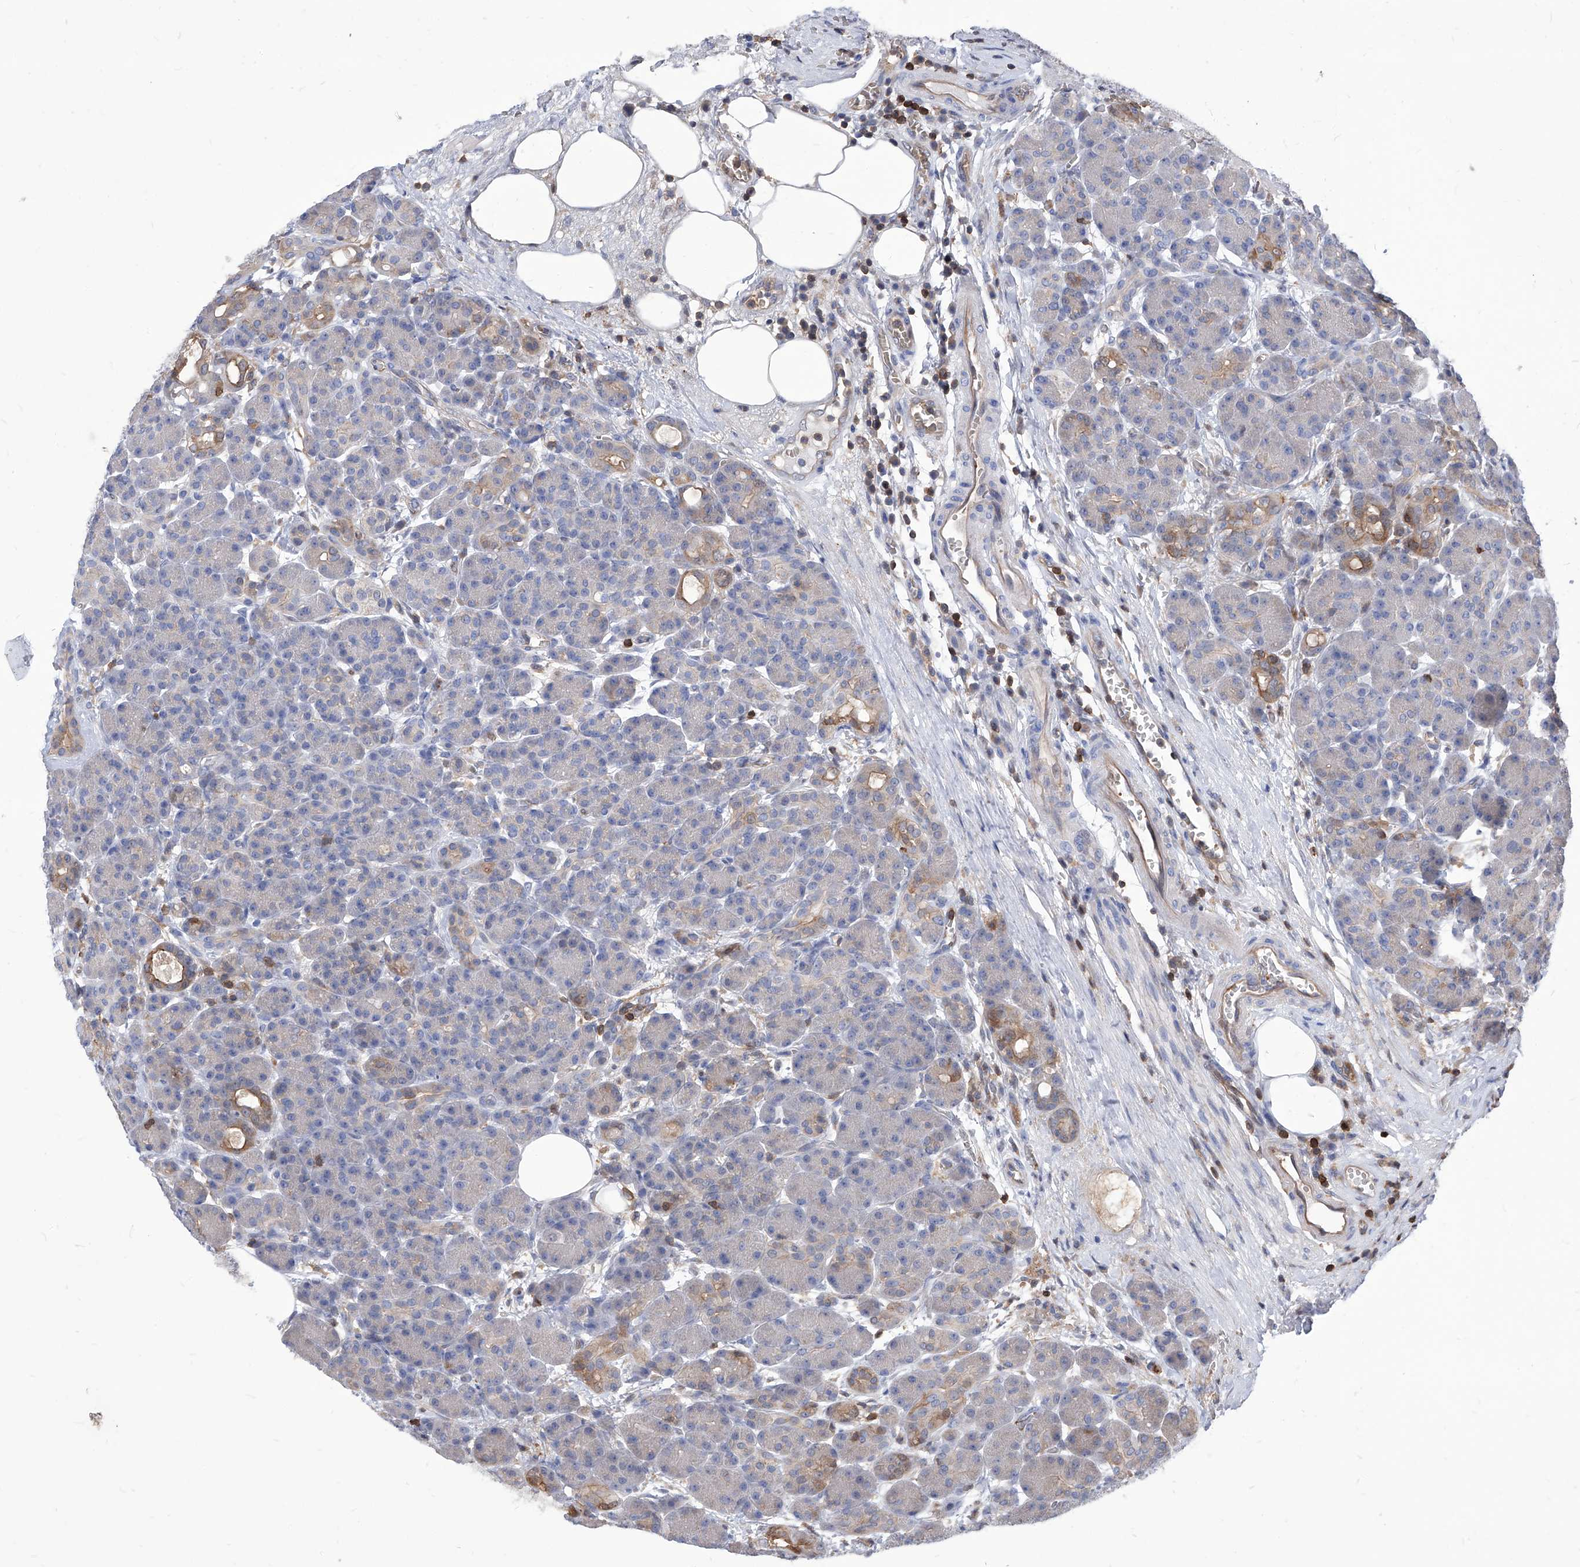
{"staining": {"intensity": "weak", "quantity": "<25%", "location": "cytoplasmic/membranous"}, "tissue": "pancreas", "cell_type": "Exocrine glandular cells", "image_type": "normal", "snomed": [{"axis": "morphology", "description": "Normal tissue, NOS"}, {"axis": "topography", "description": "Pancreas"}], "caption": "Immunohistochemistry micrograph of unremarkable pancreas: human pancreas stained with DAB (3,3'-diaminobenzidine) demonstrates no significant protein expression in exocrine glandular cells.", "gene": "ABRACL", "patient": {"sex": "male", "age": 63}}